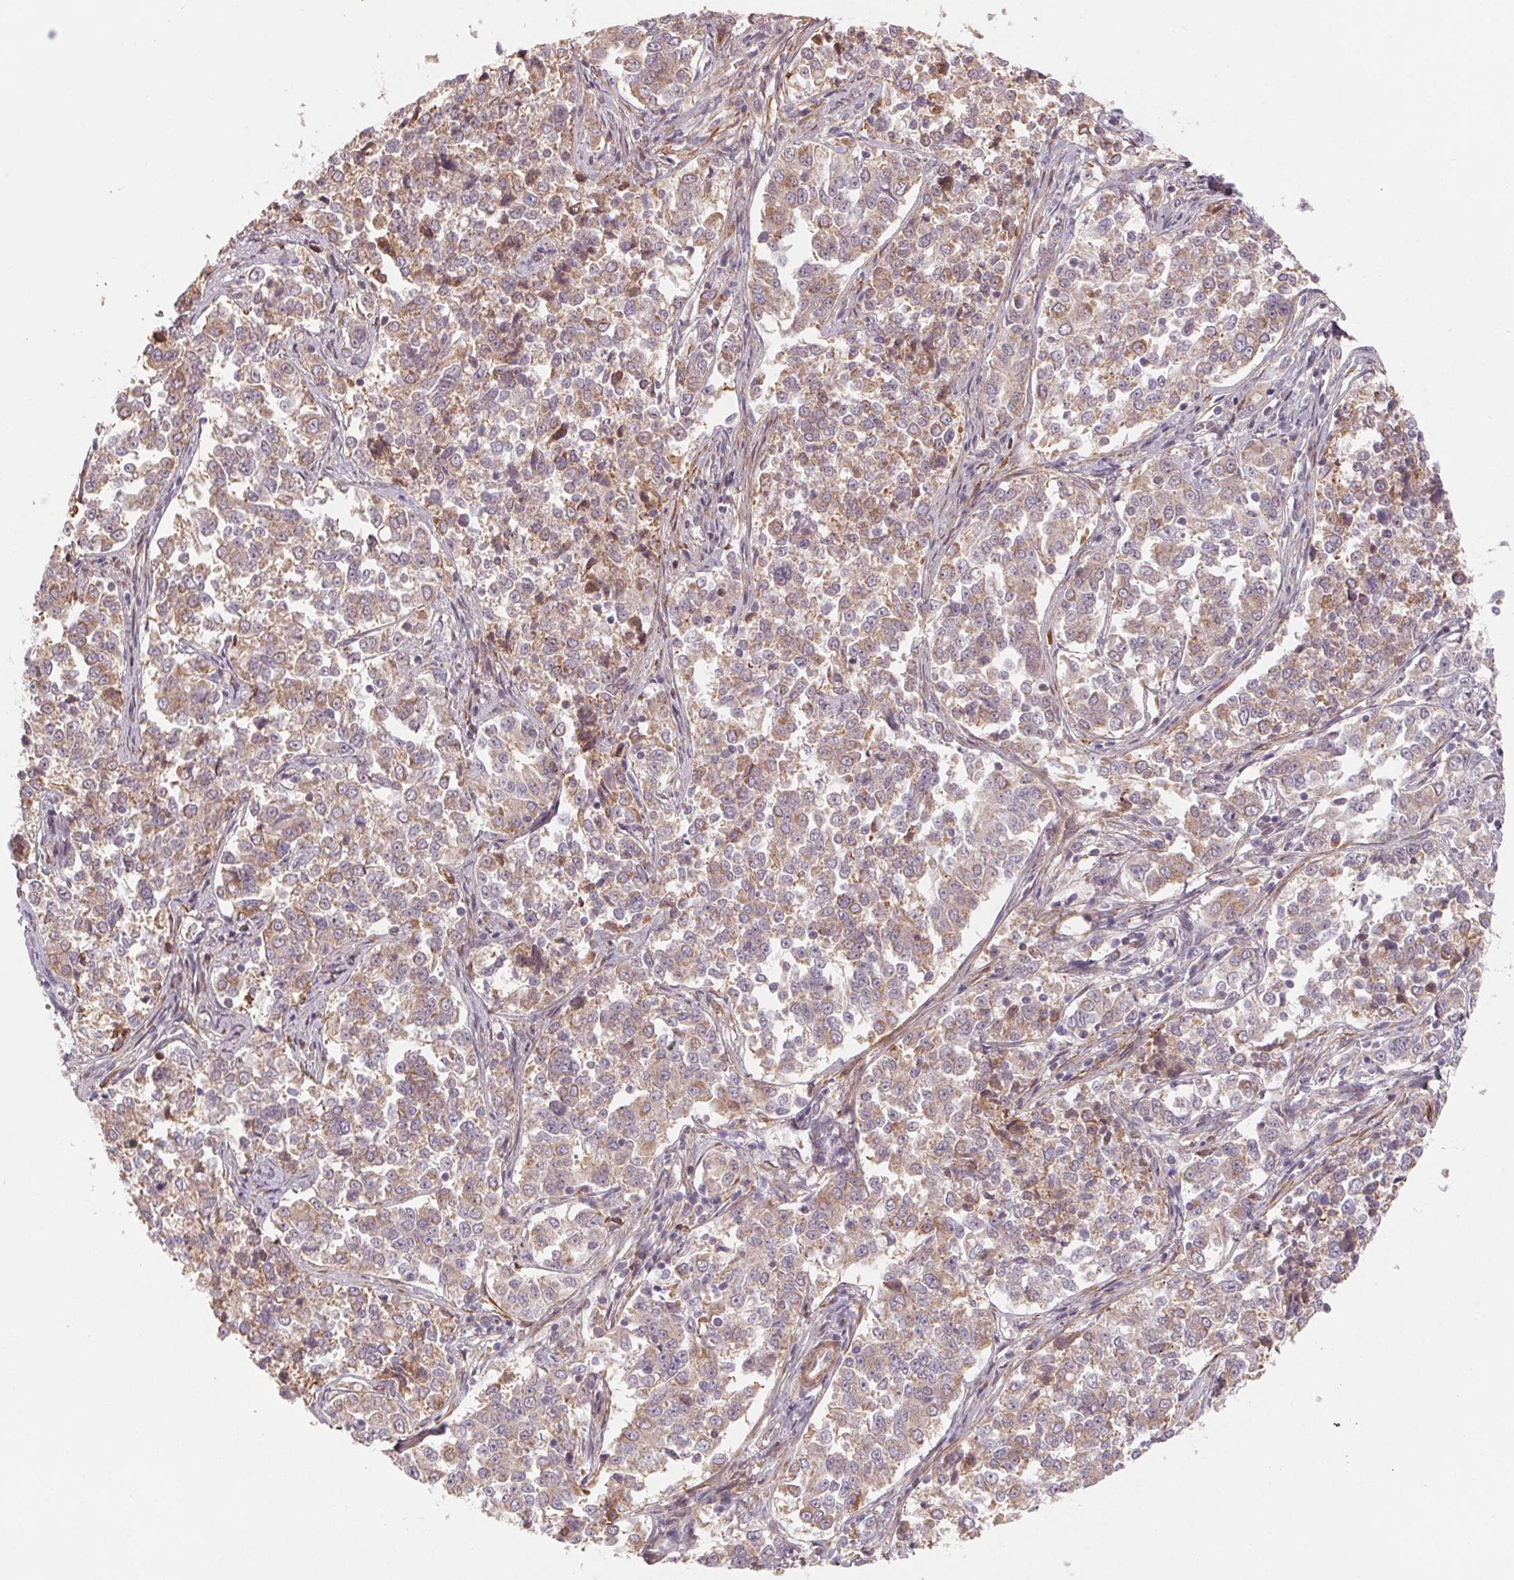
{"staining": {"intensity": "weak", "quantity": ">75%", "location": "cytoplasmic/membranous"}, "tissue": "endometrial cancer", "cell_type": "Tumor cells", "image_type": "cancer", "snomed": [{"axis": "morphology", "description": "Adenocarcinoma, NOS"}, {"axis": "topography", "description": "Endometrium"}], "caption": "Immunohistochemistry of endometrial cancer reveals low levels of weak cytoplasmic/membranous staining in approximately >75% of tumor cells.", "gene": "CCDC112", "patient": {"sex": "female", "age": 43}}